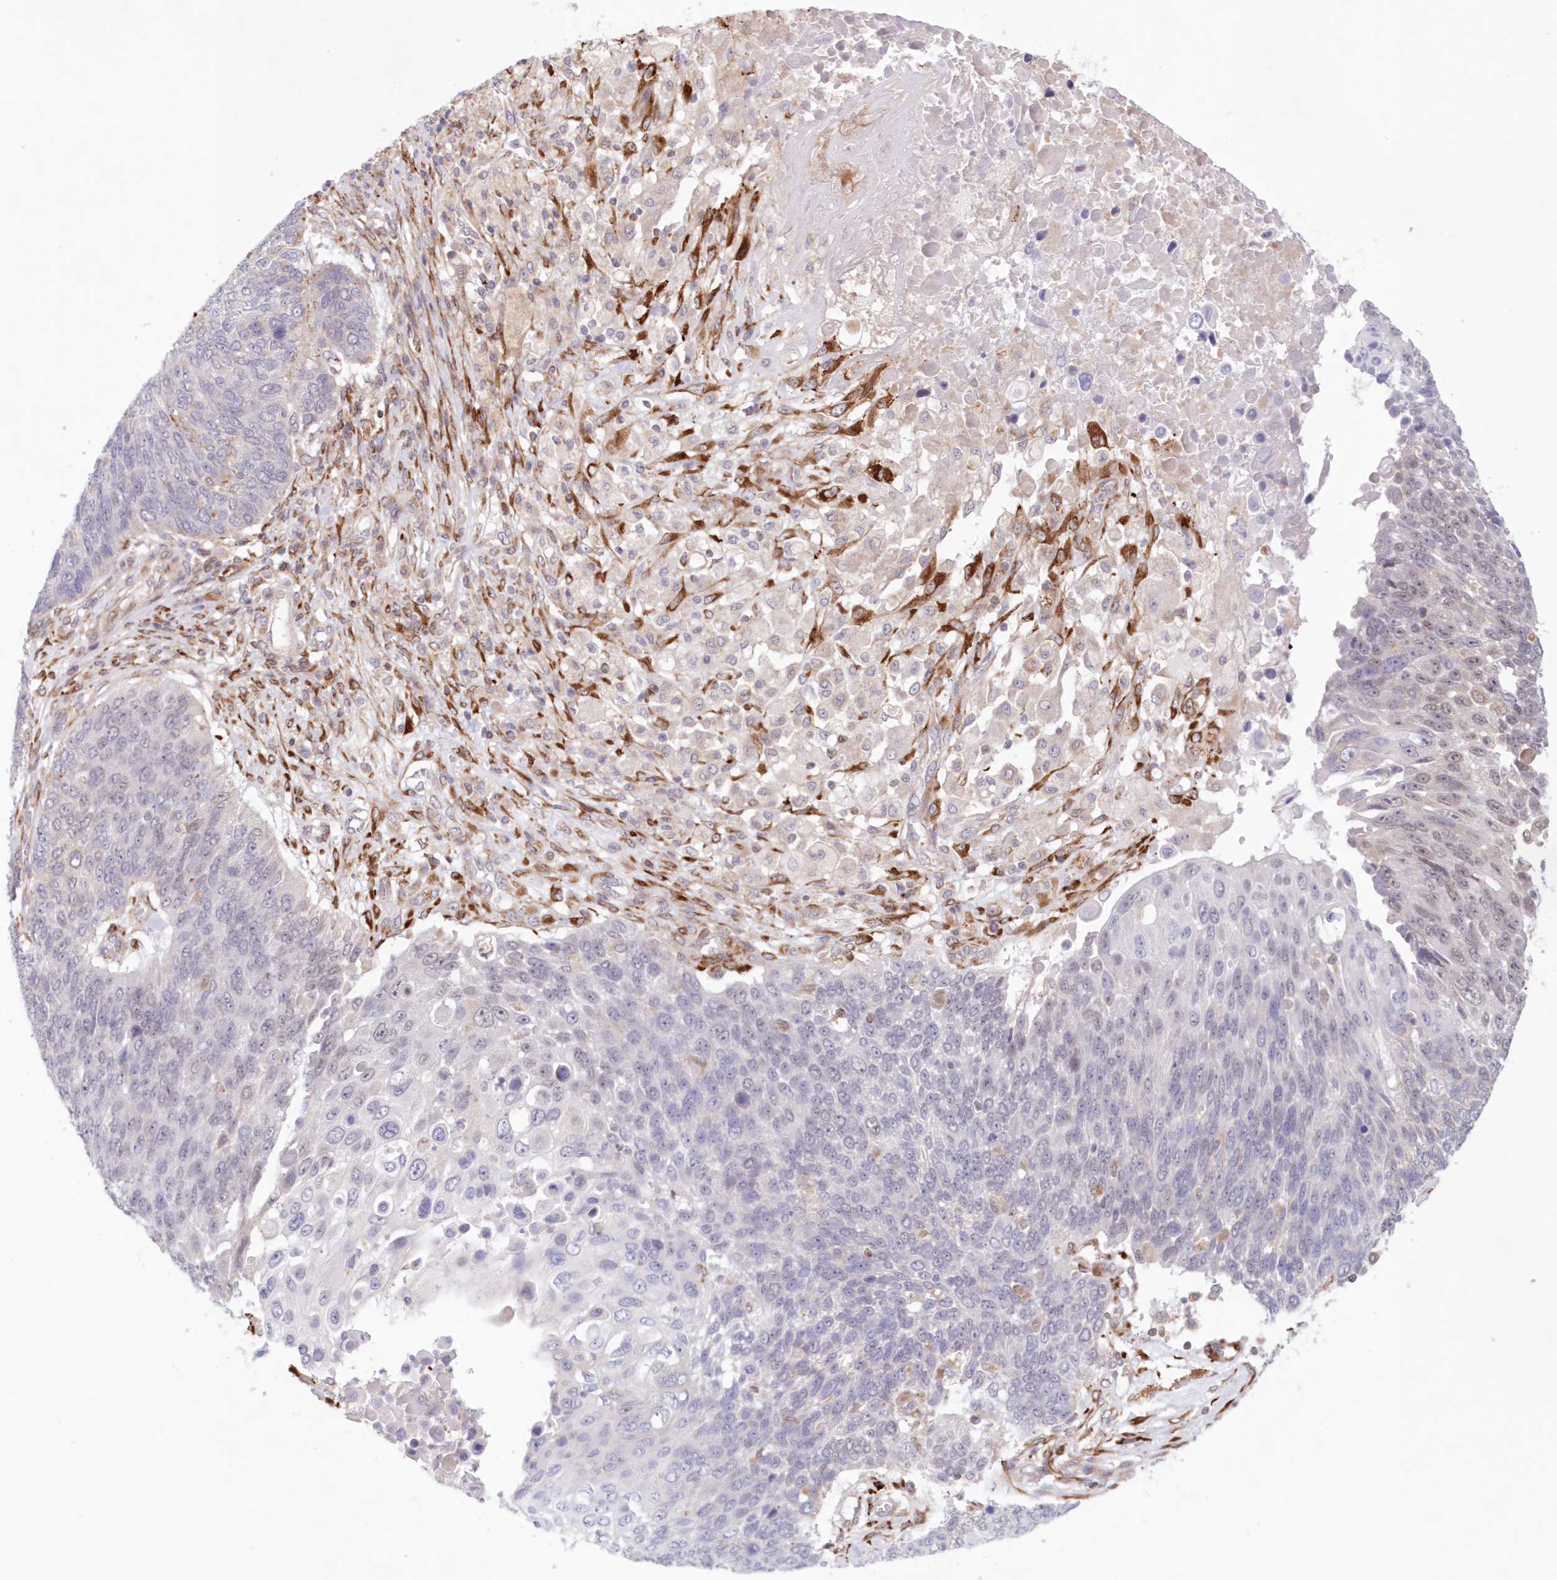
{"staining": {"intensity": "negative", "quantity": "none", "location": "none"}, "tissue": "lung cancer", "cell_type": "Tumor cells", "image_type": "cancer", "snomed": [{"axis": "morphology", "description": "Squamous cell carcinoma, NOS"}, {"axis": "topography", "description": "Lung"}], "caption": "Human lung cancer (squamous cell carcinoma) stained for a protein using immunohistochemistry exhibits no positivity in tumor cells.", "gene": "PCYOX1L", "patient": {"sex": "male", "age": 66}}